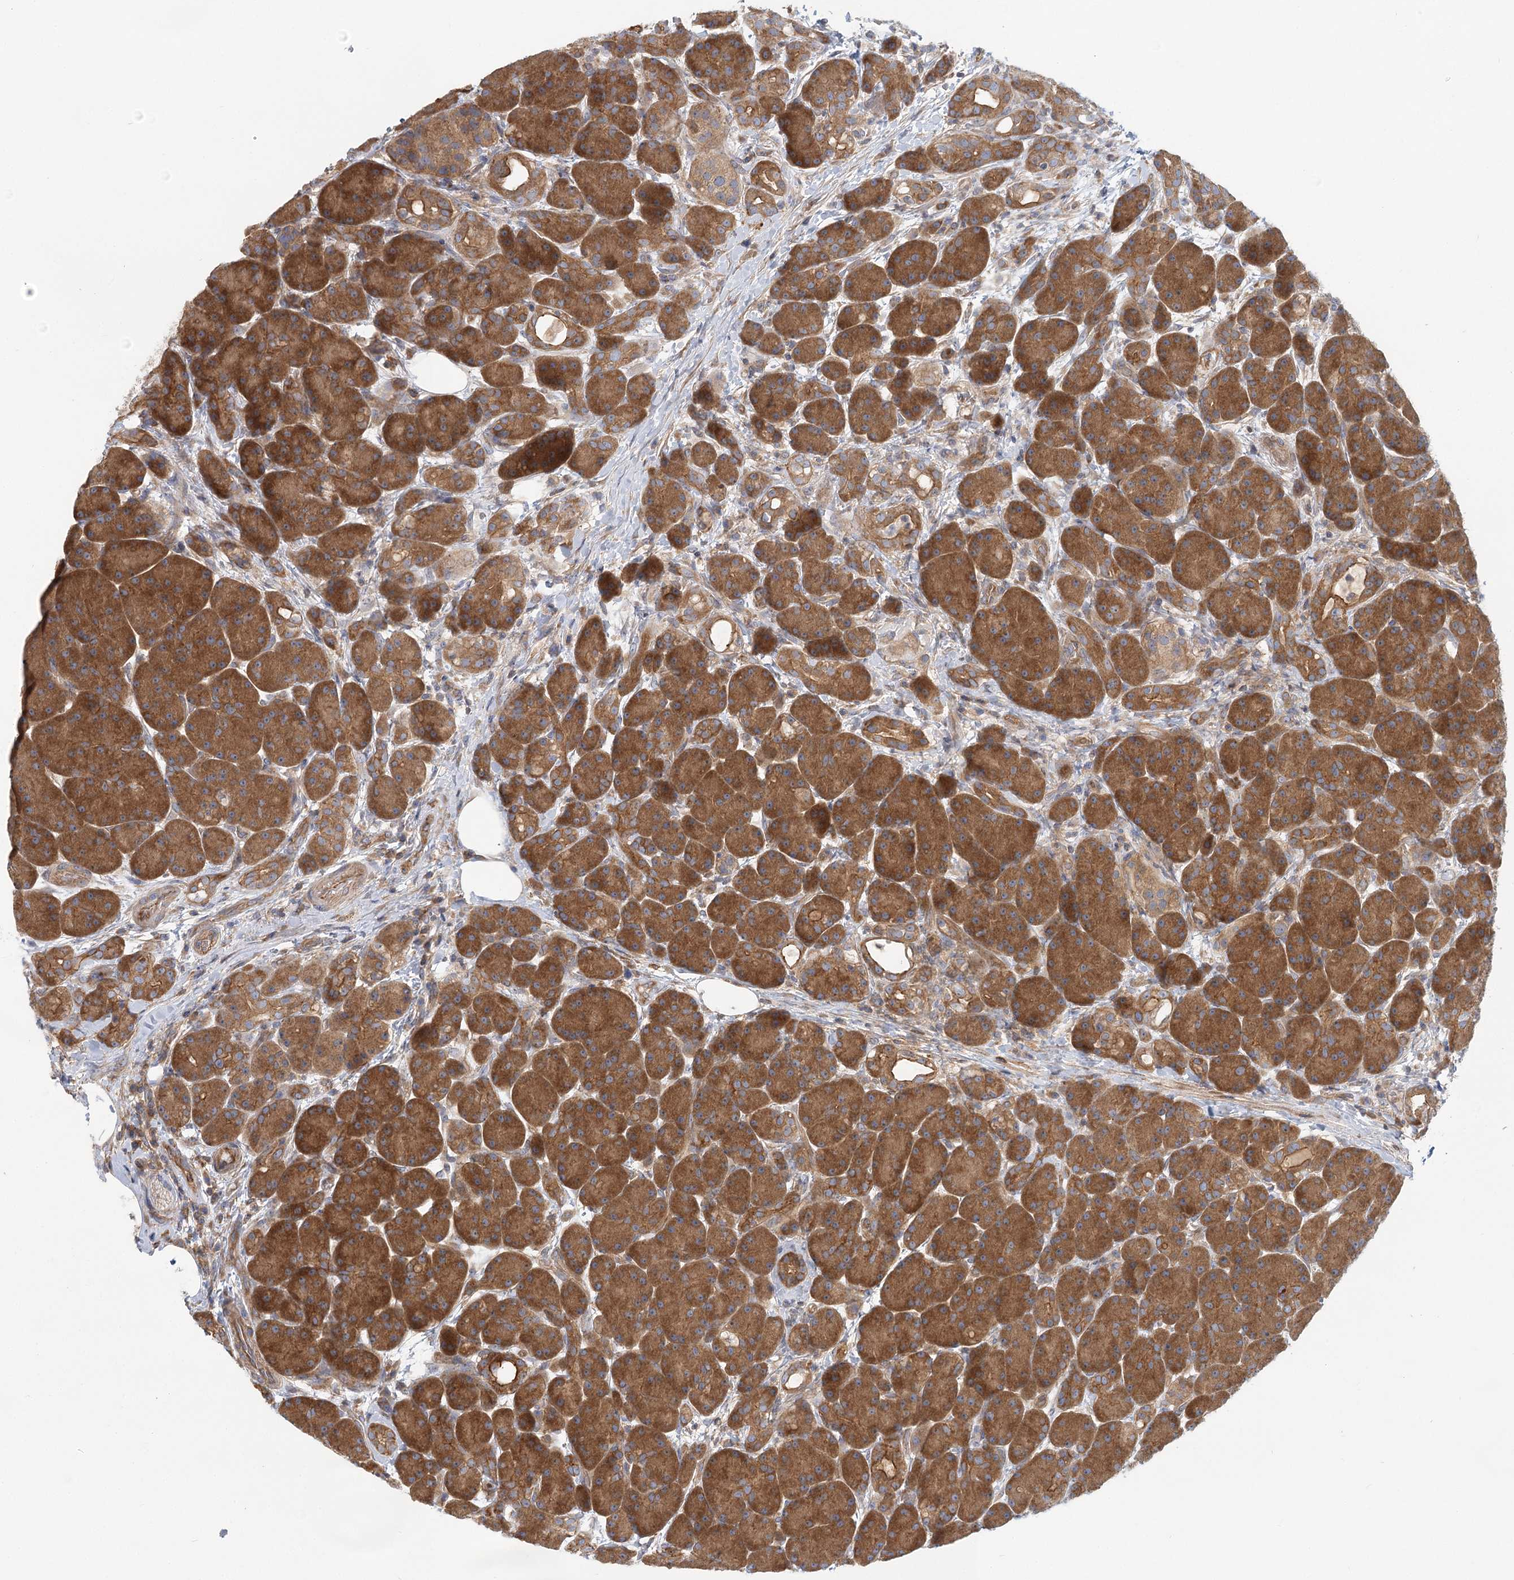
{"staining": {"intensity": "strong", "quantity": ">75%", "location": "cytoplasmic/membranous"}, "tissue": "pancreas", "cell_type": "Exocrine glandular cells", "image_type": "normal", "snomed": [{"axis": "morphology", "description": "Normal tissue, NOS"}, {"axis": "topography", "description": "Pancreas"}], "caption": "Protein positivity by immunohistochemistry (IHC) displays strong cytoplasmic/membranous positivity in about >75% of exocrine glandular cells in unremarkable pancreas.", "gene": "UMPS", "patient": {"sex": "male", "age": 63}}